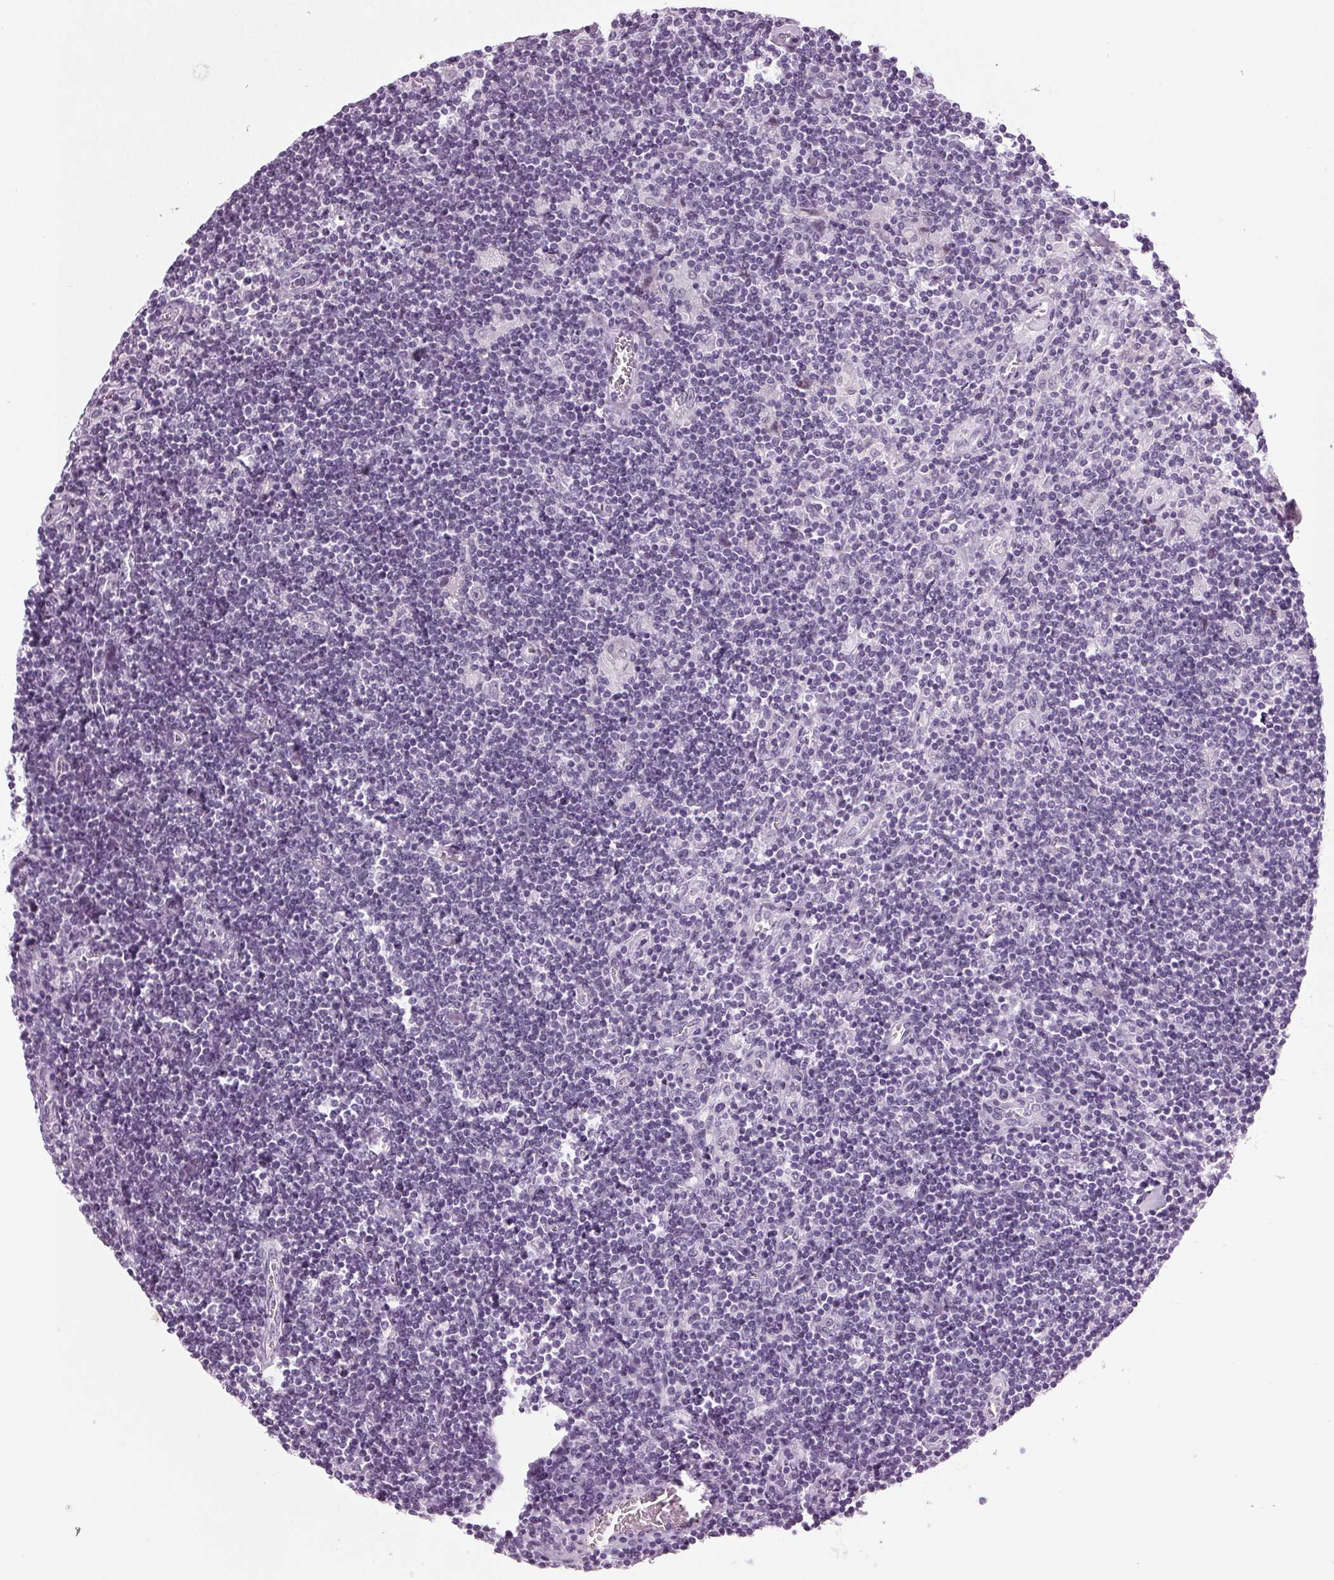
{"staining": {"intensity": "negative", "quantity": "none", "location": "none"}, "tissue": "lymphoma", "cell_type": "Tumor cells", "image_type": "cancer", "snomed": [{"axis": "morphology", "description": "Hodgkin's disease, NOS"}, {"axis": "topography", "description": "Lymph node"}], "caption": "High power microscopy histopathology image of an IHC photomicrograph of Hodgkin's disease, revealing no significant staining in tumor cells.", "gene": "DNAH12", "patient": {"sex": "male", "age": 40}}